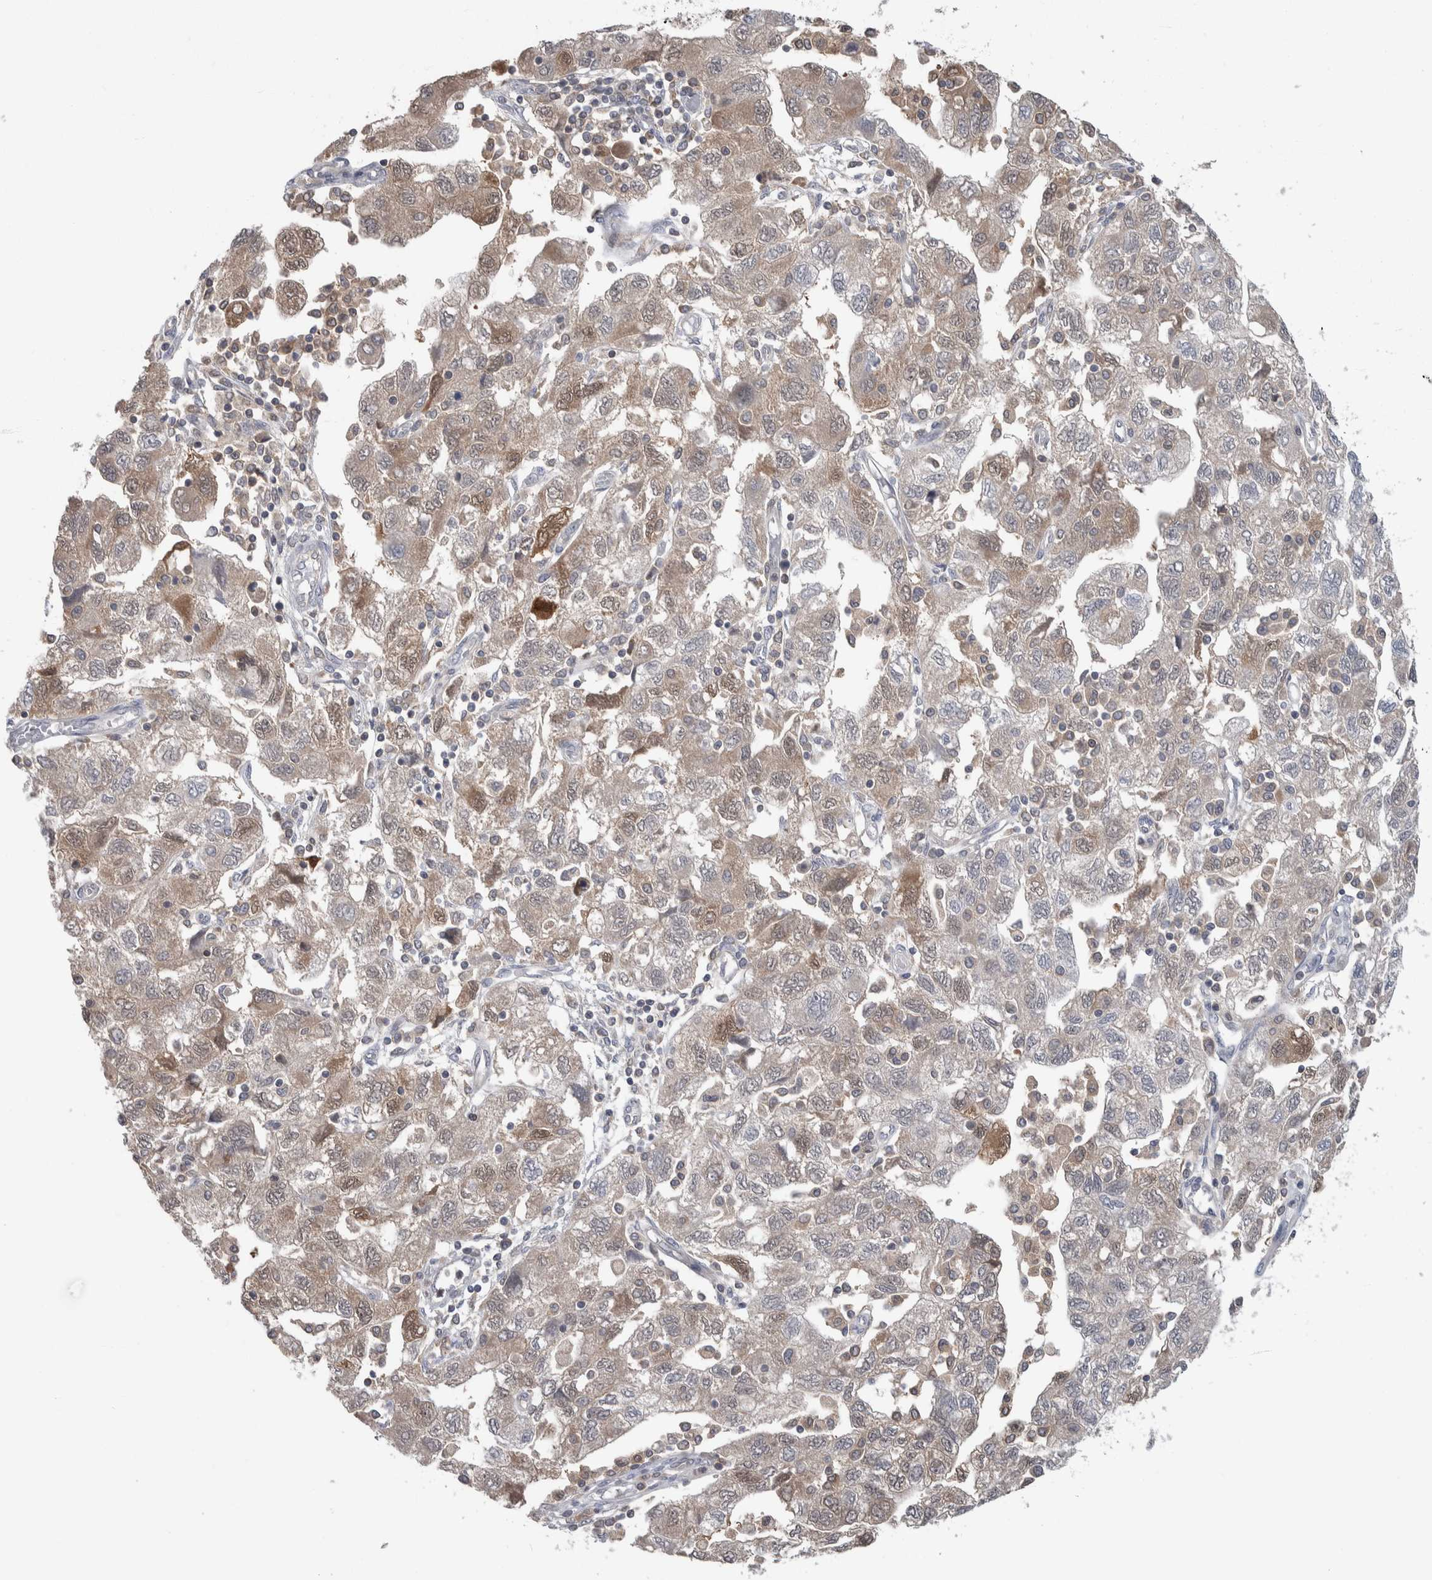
{"staining": {"intensity": "weak", "quantity": ">75%", "location": "cytoplasmic/membranous,nuclear"}, "tissue": "ovarian cancer", "cell_type": "Tumor cells", "image_type": "cancer", "snomed": [{"axis": "morphology", "description": "Carcinoma, NOS"}, {"axis": "morphology", "description": "Cystadenocarcinoma, serous, NOS"}, {"axis": "topography", "description": "Ovary"}], "caption": "Immunohistochemical staining of ovarian serous cystadenocarcinoma demonstrates weak cytoplasmic/membranous and nuclear protein positivity in about >75% of tumor cells.", "gene": "HTATIP2", "patient": {"sex": "female", "age": 69}}